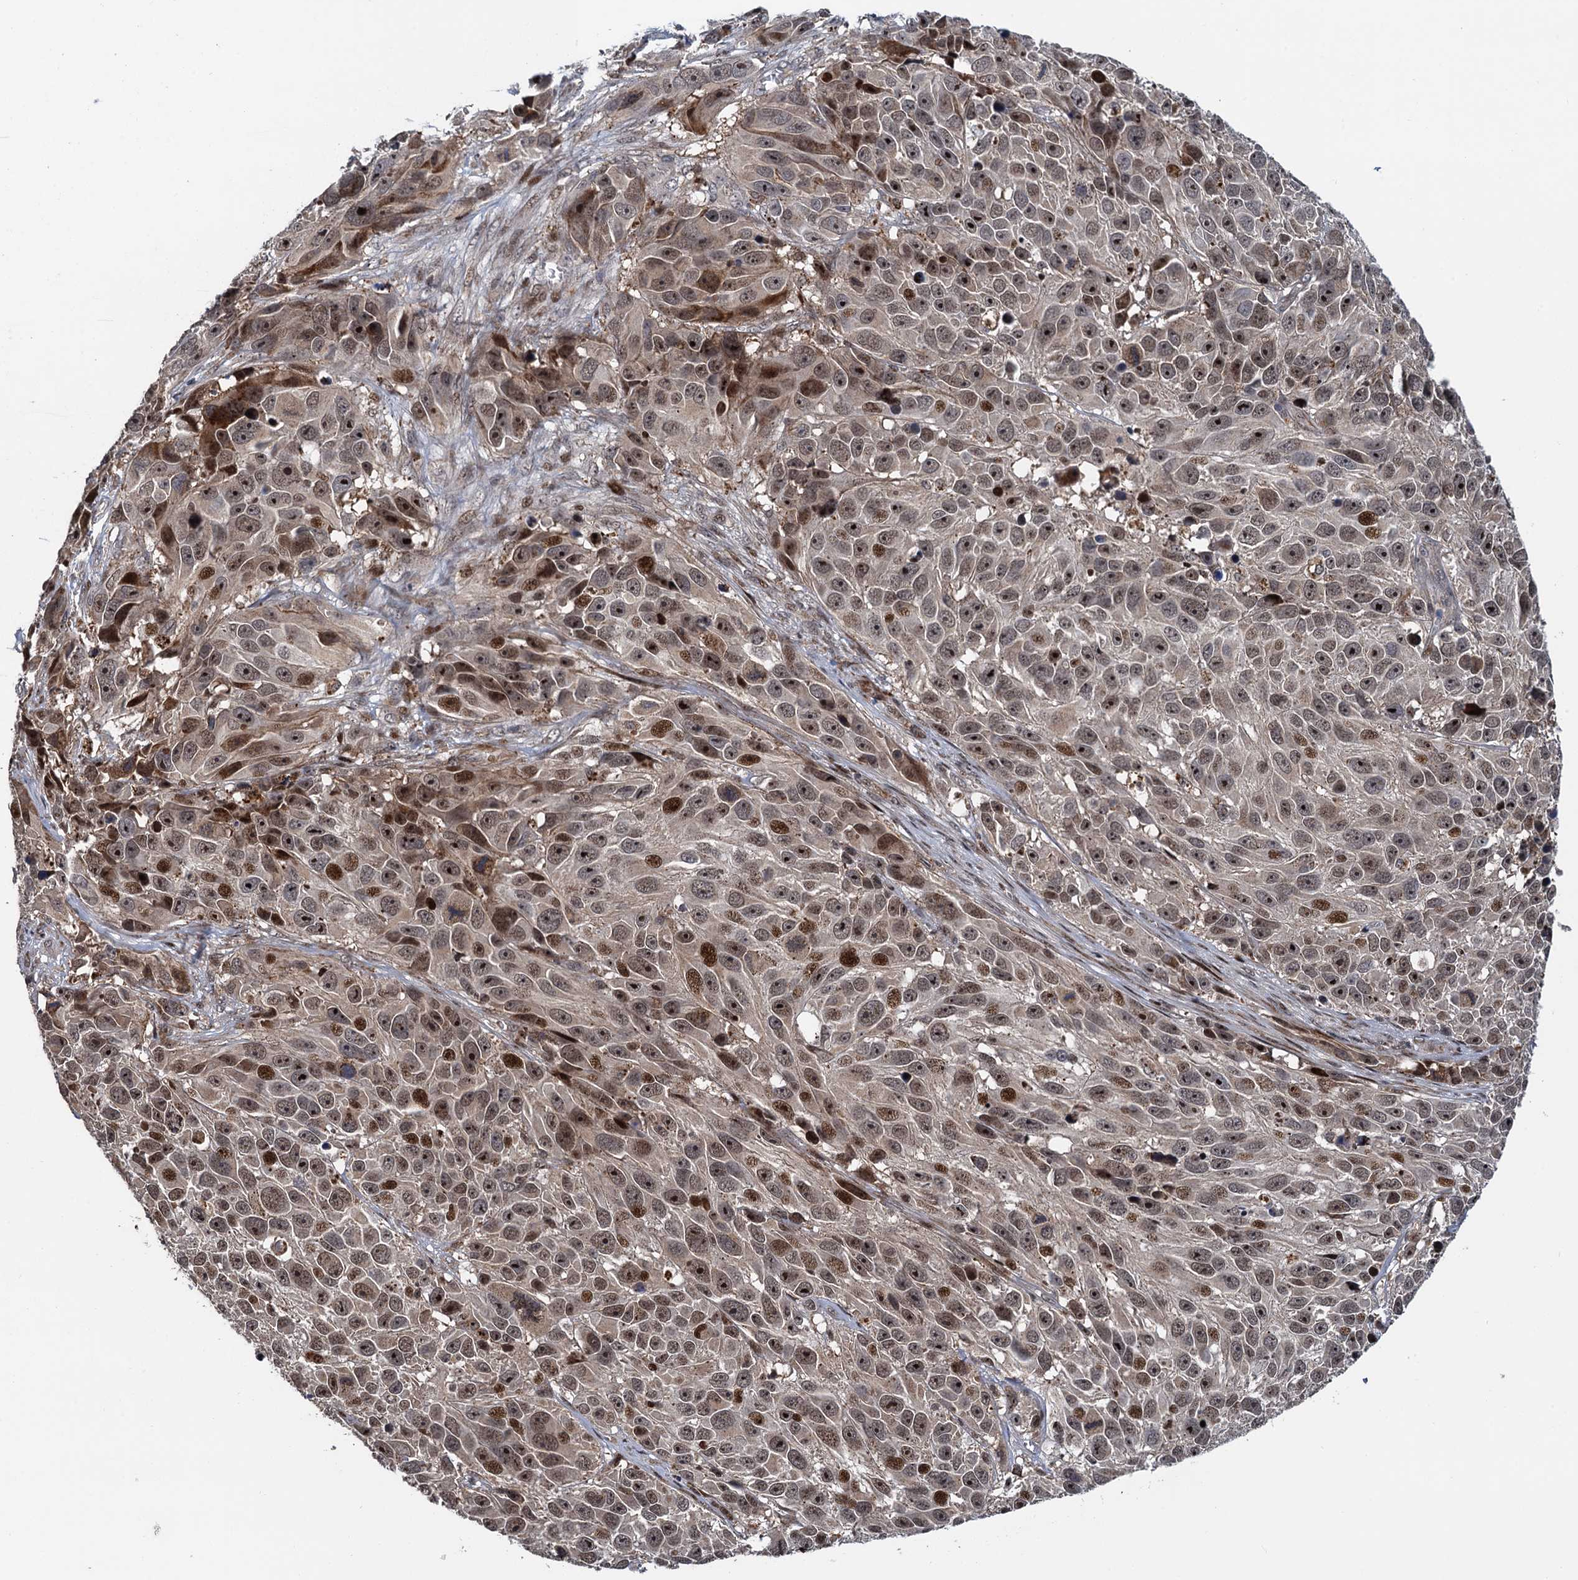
{"staining": {"intensity": "moderate", "quantity": ">75%", "location": "nuclear"}, "tissue": "melanoma", "cell_type": "Tumor cells", "image_type": "cancer", "snomed": [{"axis": "morphology", "description": "Malignant melanoma, NOS"}, {"axis": "topography", "description": "Skin"}], "caption": "IHC photomicrograph of neoplastic tissue: malignant melanoma stained using IHC exhibits medium levels of moderate protein expression localized specifically in the nuclear of tumor cells, appearing as a nuclear brown color.", "gene": "ATOSA", "patient": {"sex": "male", "age": 84}}